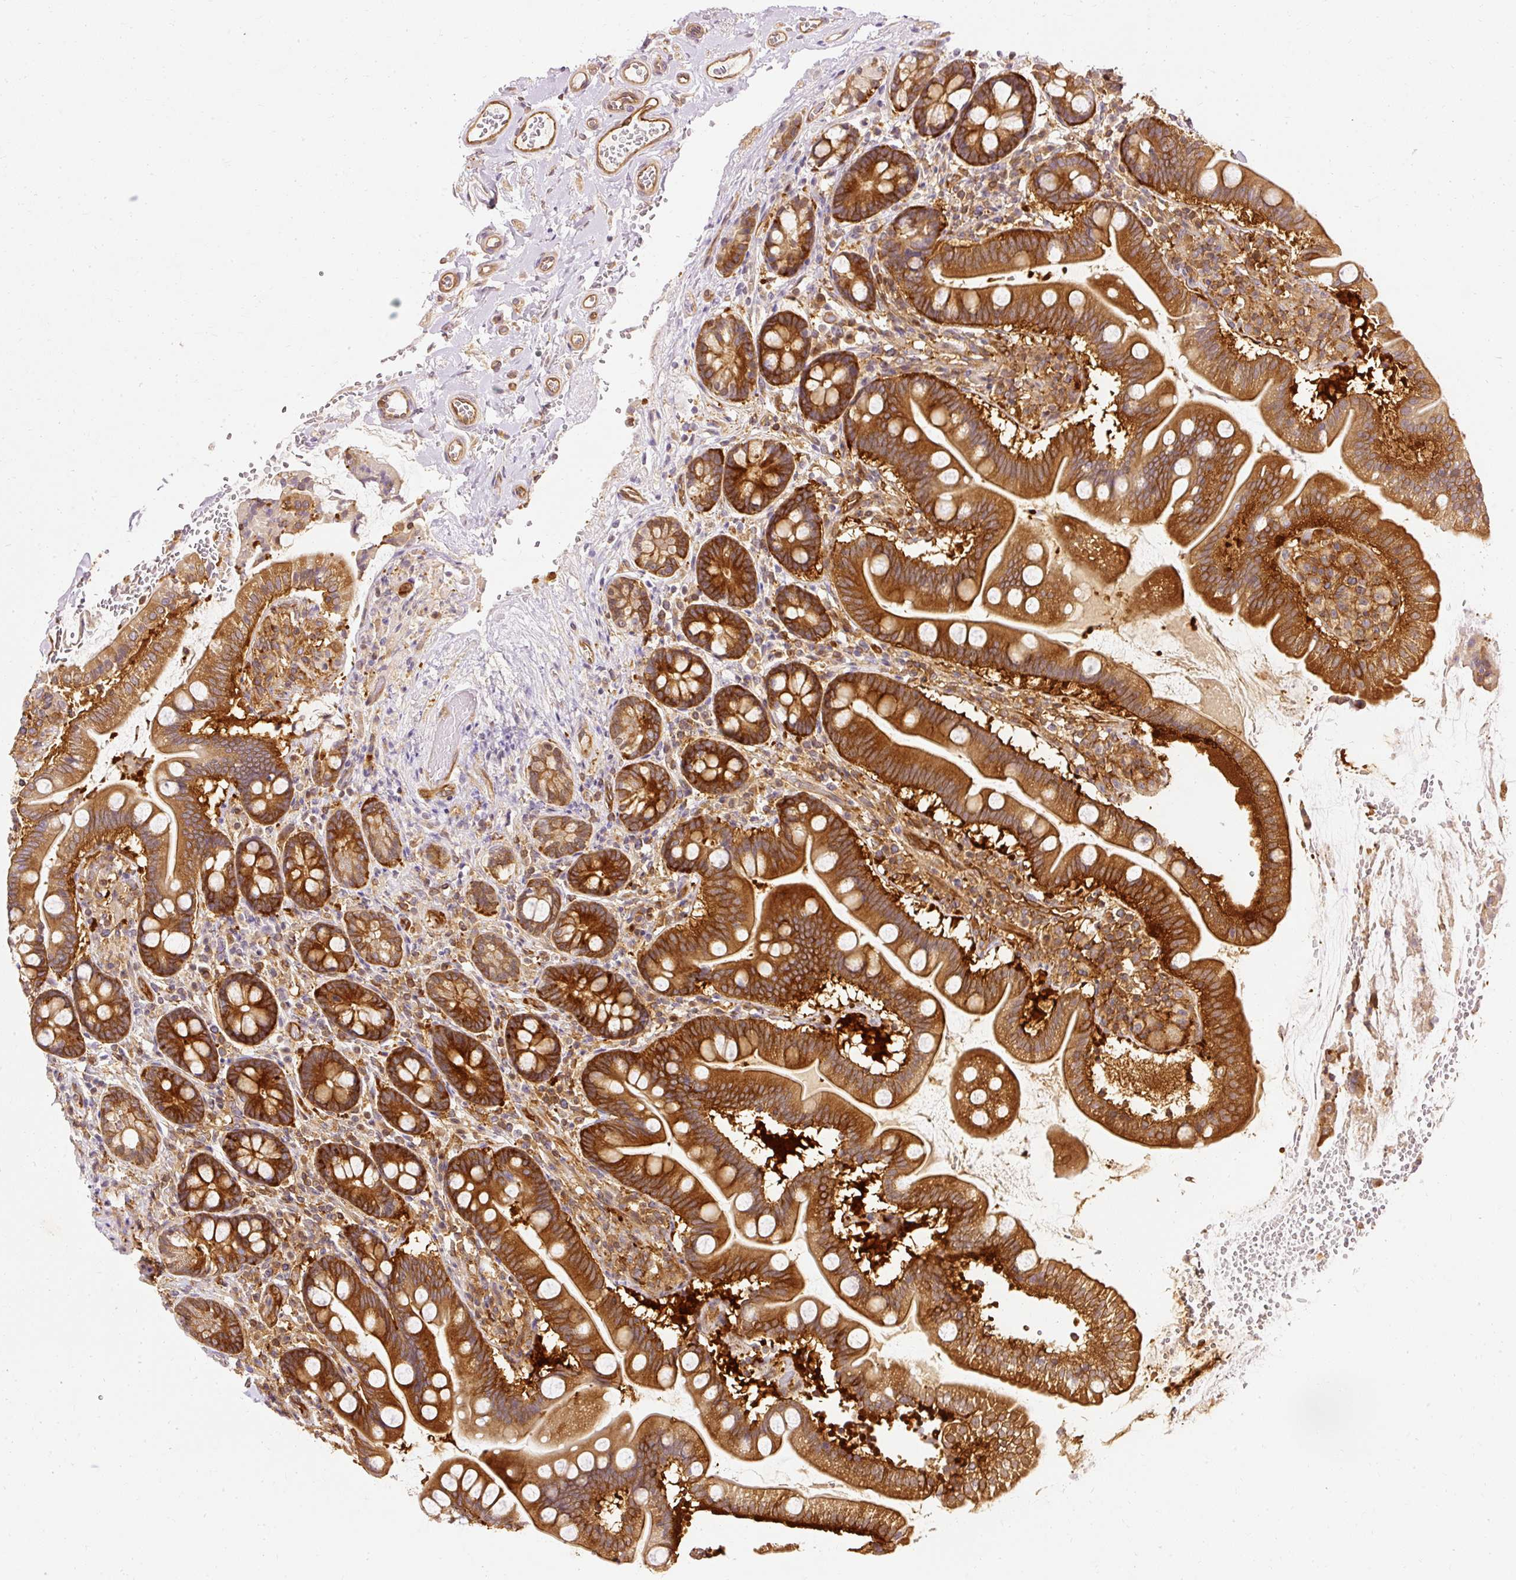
{"staining": {"intensity": "strong", "quantity": ">75%", "location": "cytoplasmic/membranous"}, "tissue": "small intestine", "cell_type": "Glandular cells", "image_type": "normal", "snomed": [{"axis": "morphology", "description": "Normal tissue, NOS"}, {"axis": "topography", "description": "Small intestine"}], "caption": "IHC histopathology image of unremarkable small intestine: small intestine stained using IHC demonstrates high levels of strong protein expression localized specifically in the cytoplasmic/membranous of glandular cells, appearing as a cytoplasmic/membranous brown color.", "gene": "ARMH3", "patient": {"sex": "female", "age": 64}}